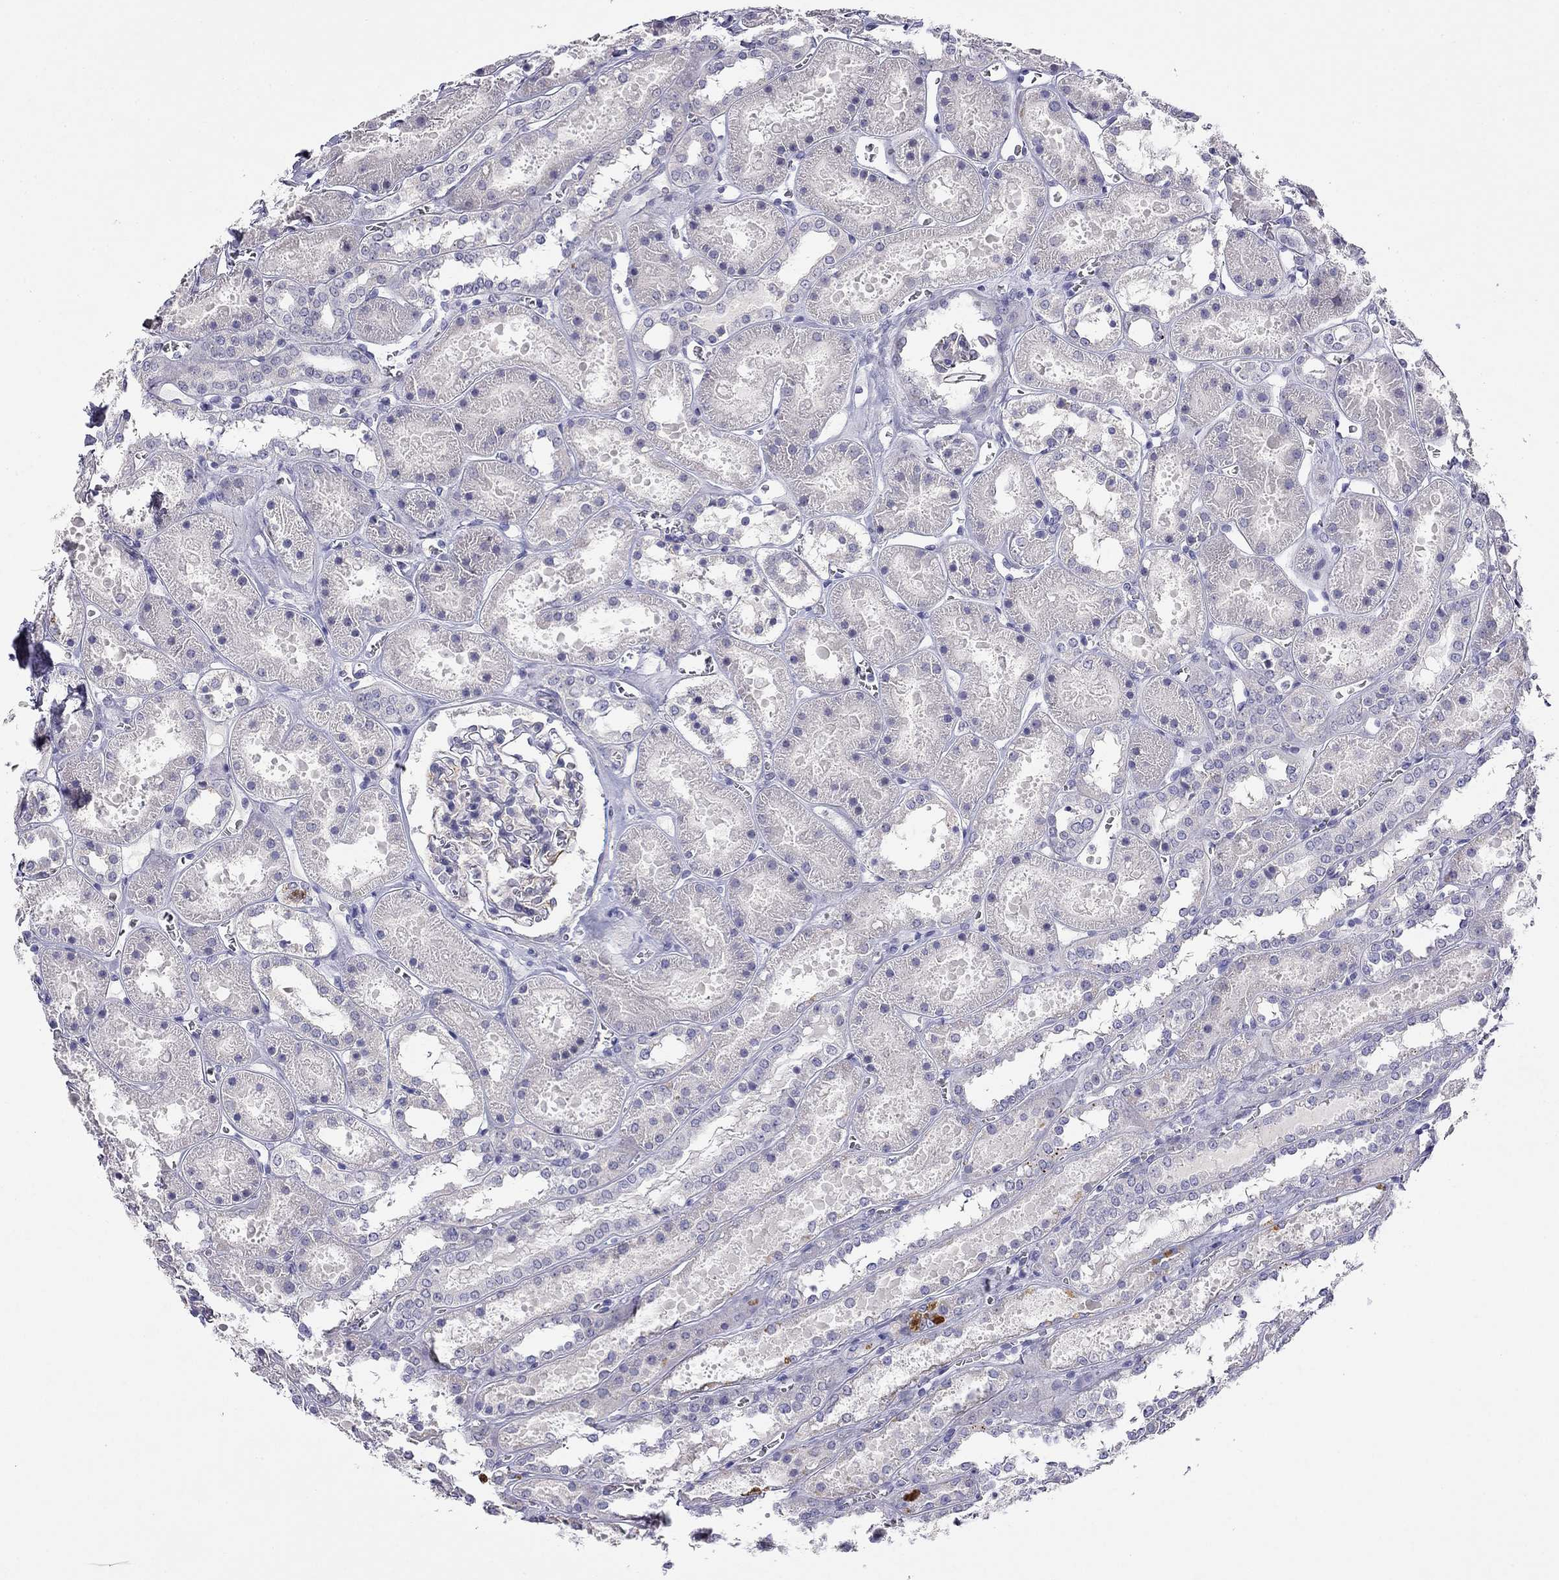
{"staining": {"intensity": "strong", "quantity": "<25%", "location": "cytoplasmic/membranous"}, "tissue": "kidney", "cell_type": "Cells in glomeruli", "image_type": "normal", "snomed": [{"axis": "morphology", "description": "Normal tissue, NOS"}, {"axis": "topography", "description": "Kidney"}], "caption": "This histopathology image shows immunohistochemistry staining of benign kidney, with medium strong cytoplasmic/membranous staining in approximately <25% of cells in glomeruli.", "gene": "RTL1", "patient": {"sex": "female", "age": 41}}